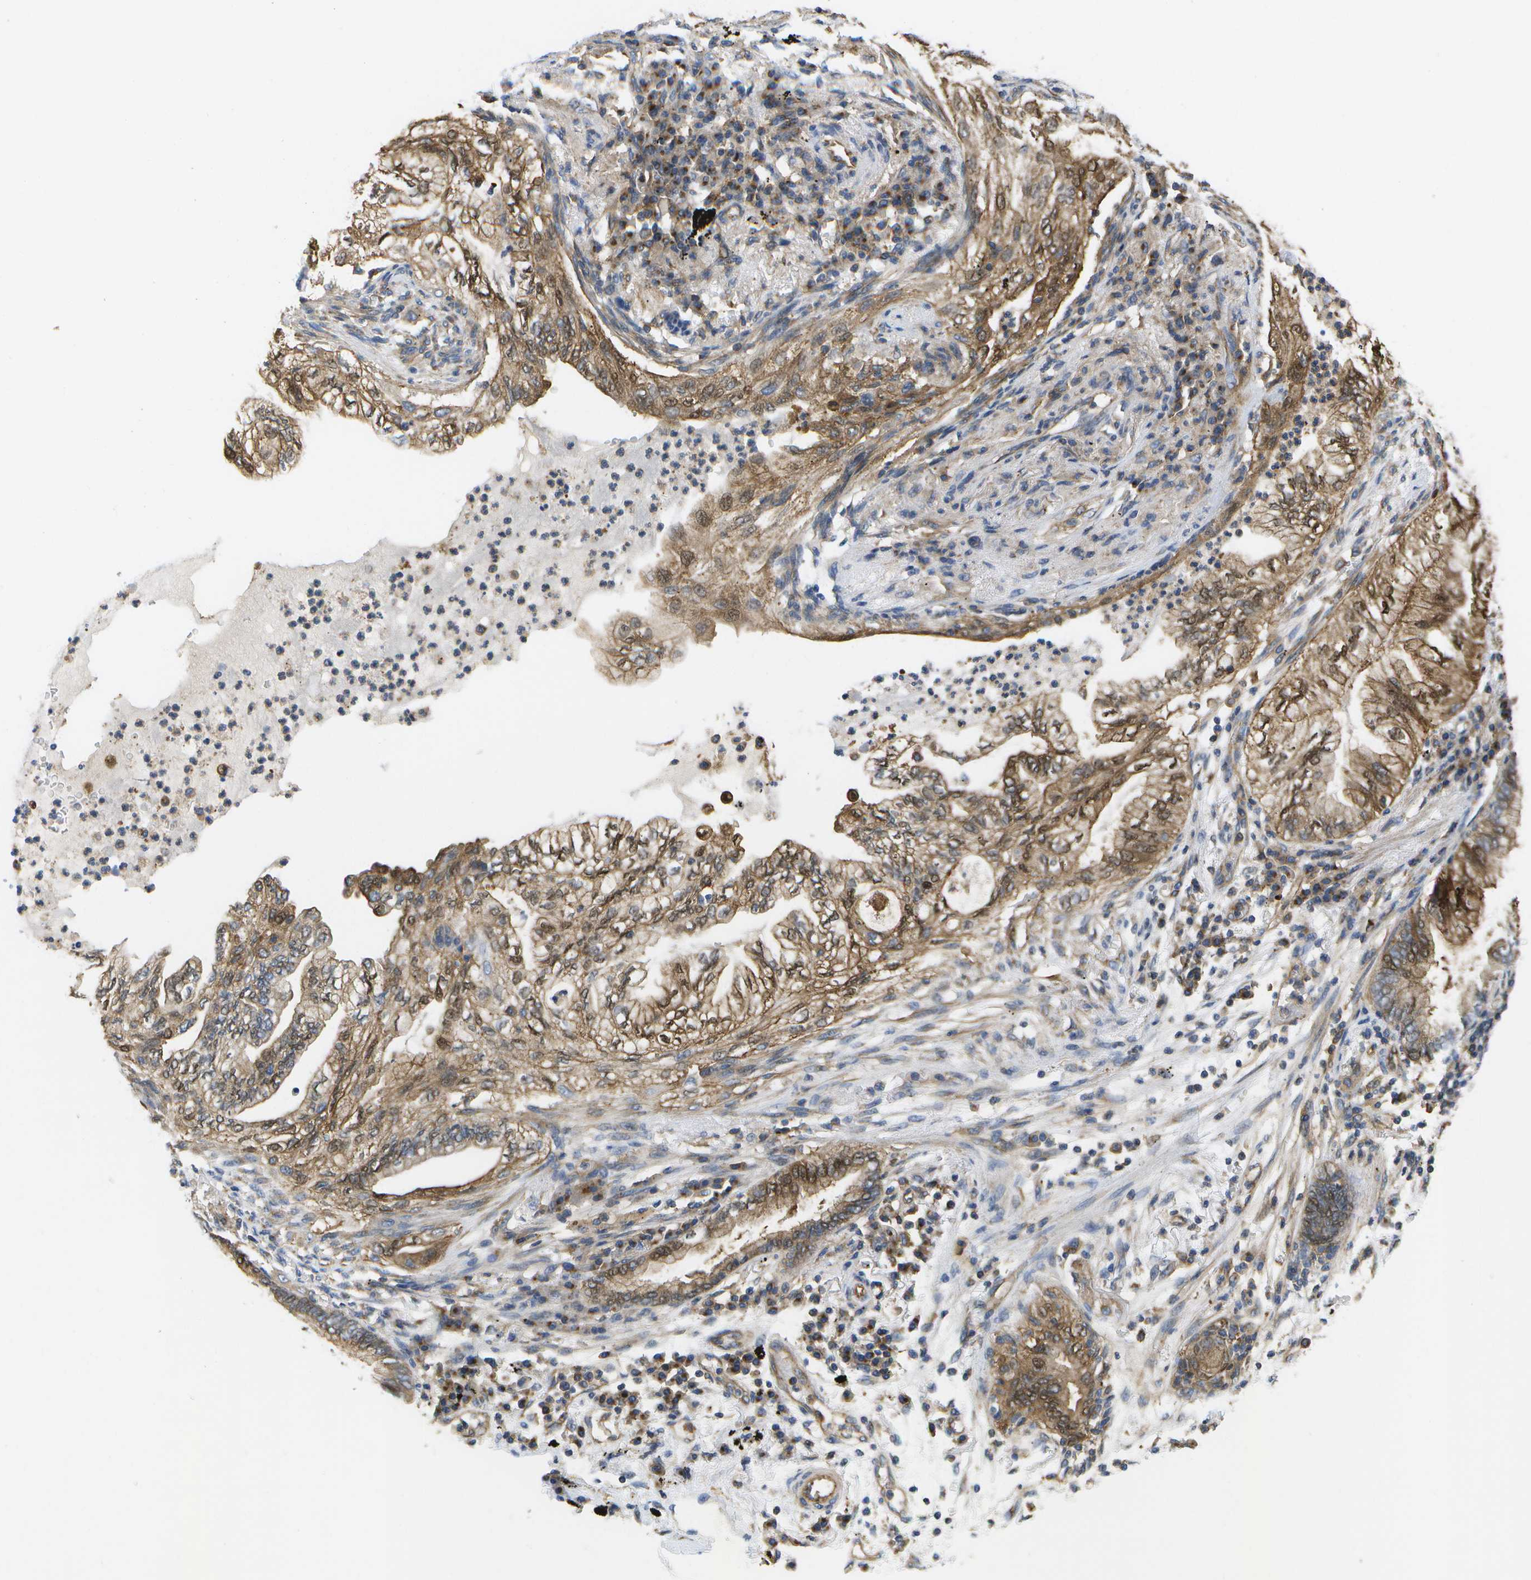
{"staining": {"intensity": "moderate", "quantity": ">75%", "location": "cytoplasmic/membranous"}, "tissue": "lung cancer", "cell_type": "Tumor cells", "image_type": "cancer", "snomed": [{"axis": "morphology", "description": "Normal tissue, NOS"}, {"axis": "morphology", "description": "Adenocarcinoma, NOS"}, {"axis": "topography", "description": "Bronchus"}, {"axis": "topography", "description": "Lung"}], "caption": "Lung cancer was stained to show a protein in brown. There is medium levels of moderate cytoplasmic/membranous staining in approximately >75% of tumor cells.", "gene": "BST2", "patient": {"sex": "female", "age": 70}}